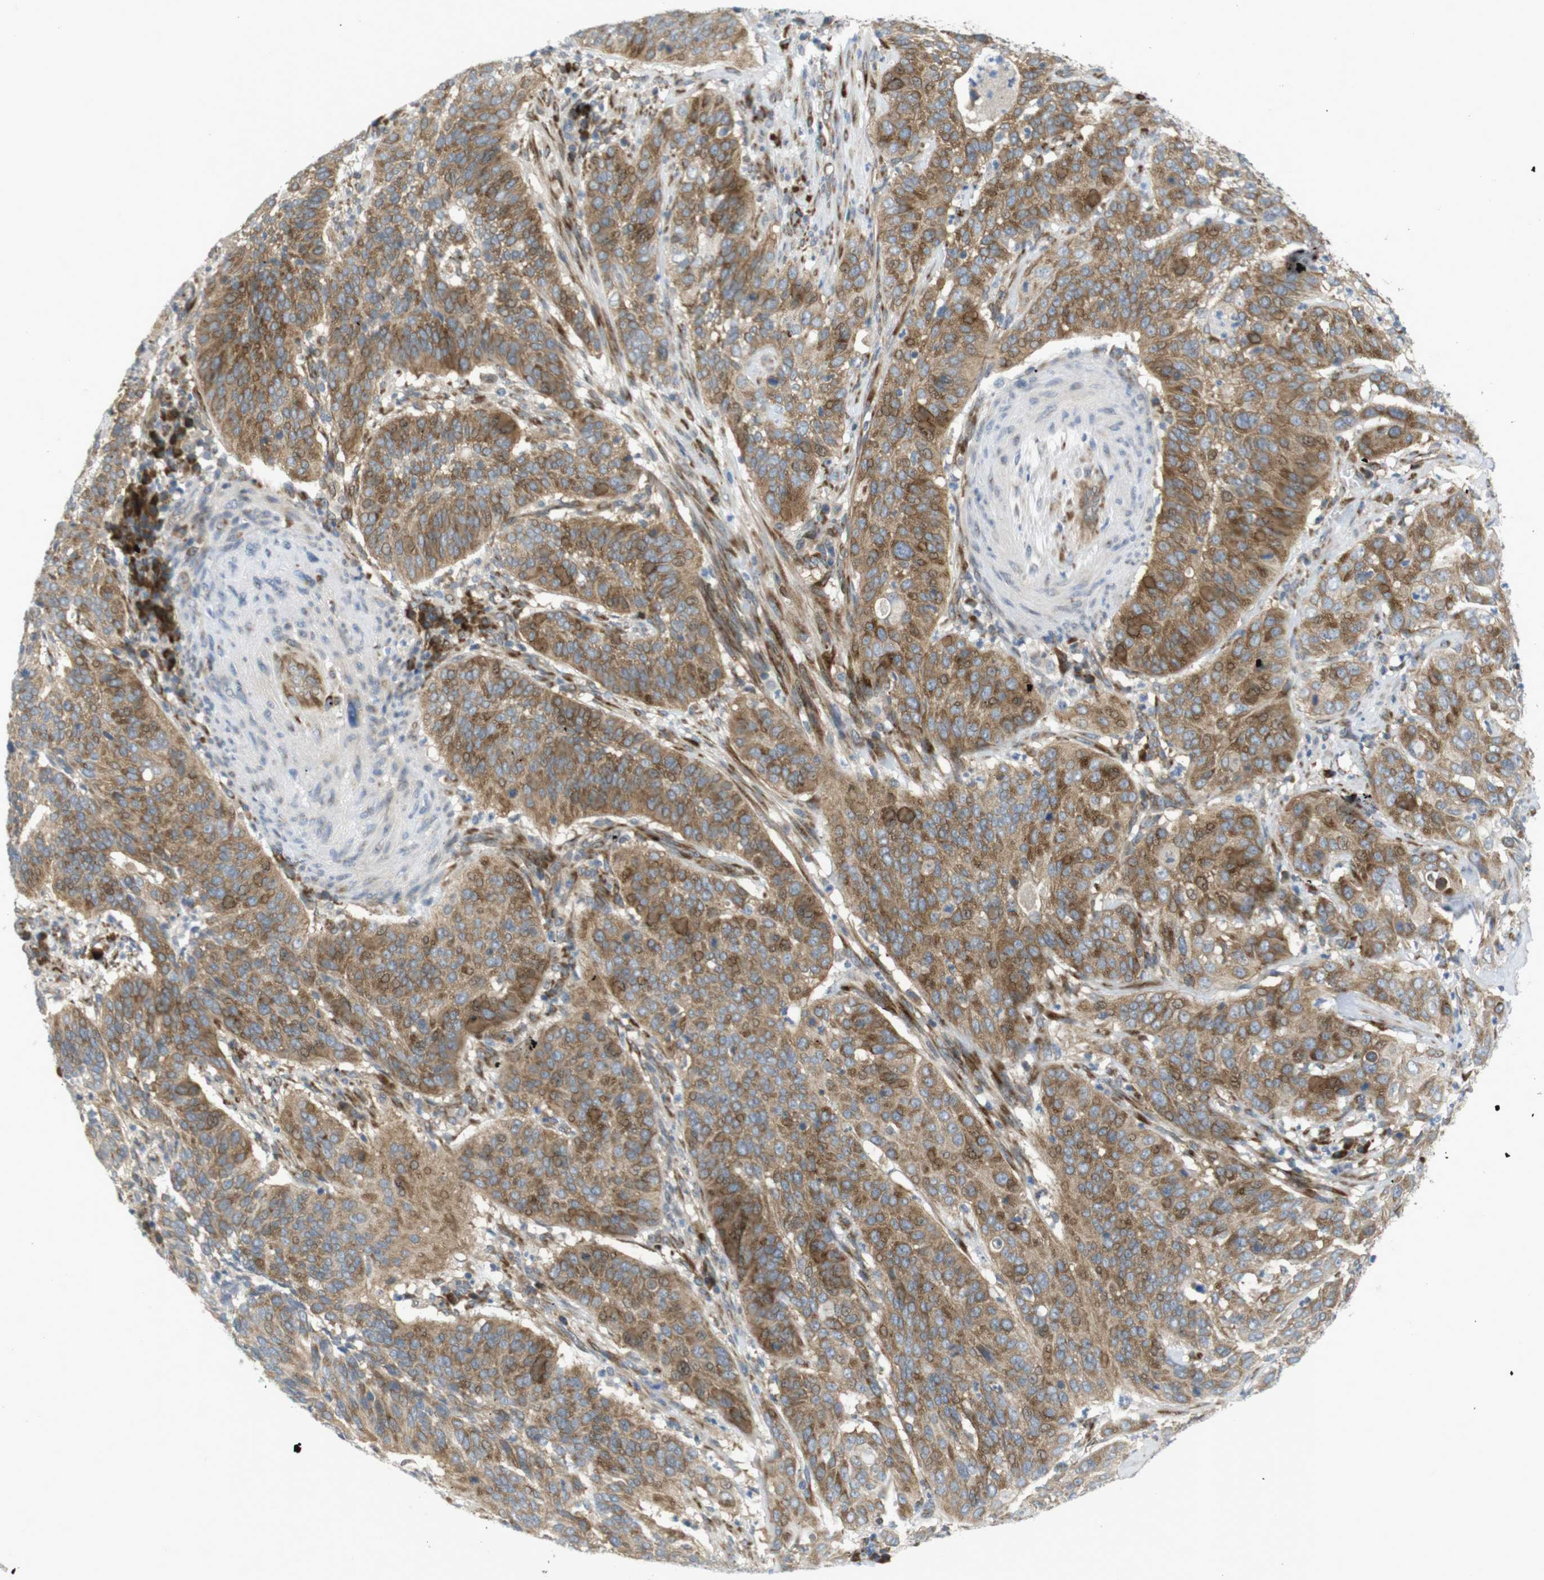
{"staining": {"intensity": "moderate", "quantity": ">75%", "location": "cytoplasmic/membranous"}, "tissue": "cervical cancer", "cell_type": "Tumor cells", "image_type": "cancer", "snomed": [{"axis": "morphology", "description": "Normal tissue, NOS"}, {"axis": "morphology", "description": "Squamous cell carcinoma, NOS"}, {"axis": "topography", "description": "Cervix"}], "caption": "Cervical cancer (squamous cell carcinoma) tissue displays moderate cytoplasmic/membranous staining in approximately >75% of tumor cells, visualized by immunohistochemistry.", "gene": "GJC3", "patient": {"sex": "female", "age": 39}}